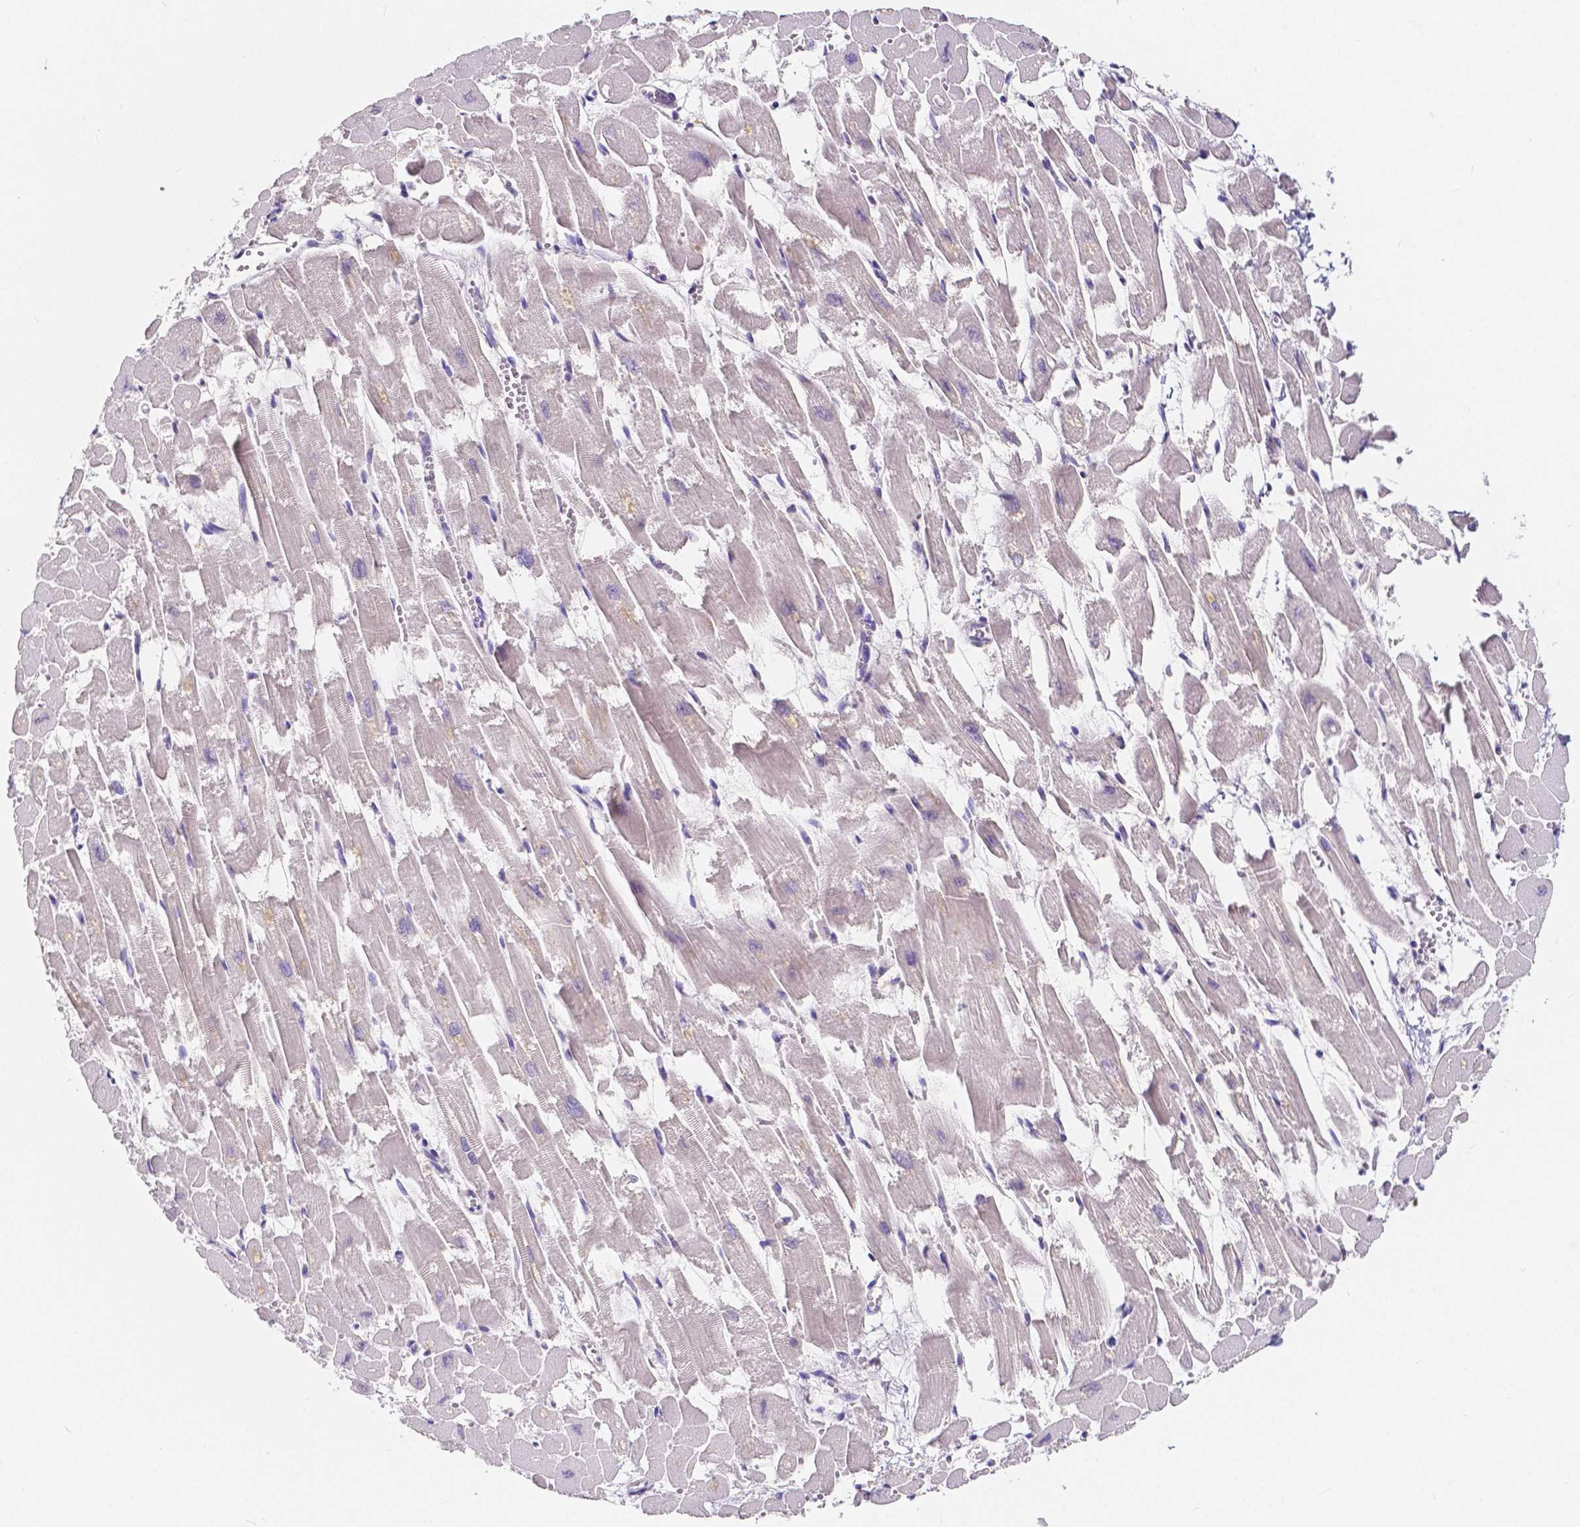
{"staining": {"intensity": "negative", "quantity": "none", "location": "none"}, "tissue": "heart muscle", "cell_type": "Cardiomyocytes", "image_type": "normal", "snomed": [{"axis": "morphology", "description": "Normal tissue, NOS"}, {"axis": "topography", "description": "Heart"}], "caption": "High magnification brightfield microscopy of normal heart muscle stained with DAB (3,3'-diaminobenzidine) (brown) and counterstained with hematoxylin (blue): cardiomyocytes show no significant staining.", "gene": "ACP5", "patient": {"sex": "female", "age": 52}}